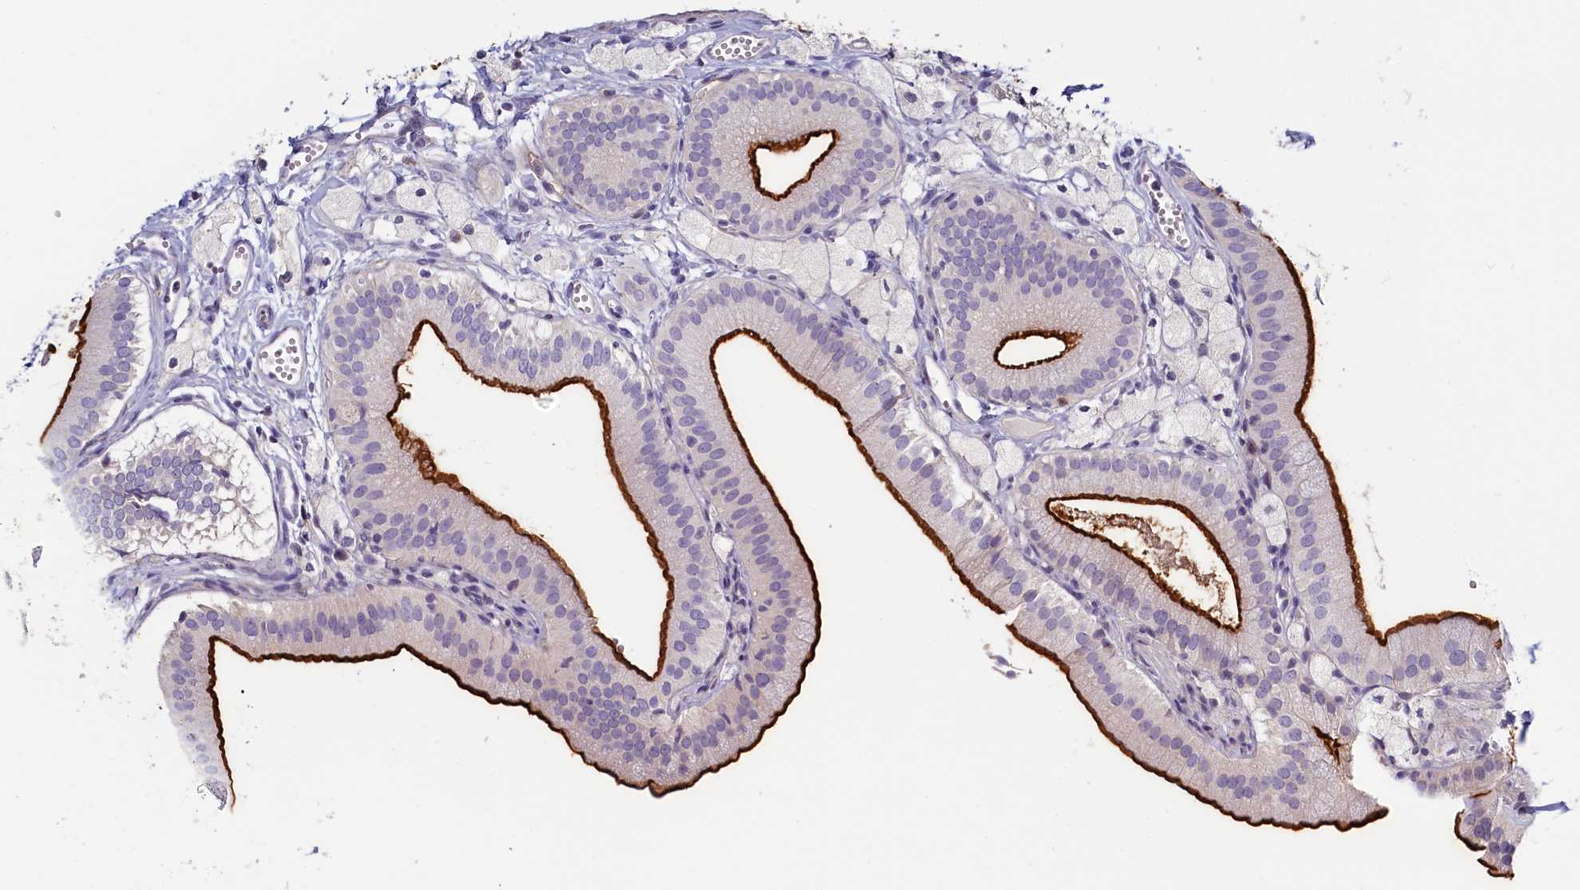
{"staining": {"intensity": "strong", "quantity": ">75%", "location": "cytoplasmic/membranous"}, "tissue": "gallbladder", "cell_type": "Glandular cells", "image_type": "normal", "snomed": [{"axis": "morphology", "description": "Normal tissue, NOS"}, {"axis": "topography", "description": "Gallbladder"}], "caption": "Immunohistochemical staining of benign human gallbladder displays >75% levels of strong cytoplasmic/membranous protein positivity in approximately >75% of glandular cells. (DAB (3,3'-diaminobenzidine) IHC, brown staining for protein, blue staining for nuclei).", "gene": "PDE6D", "patient": {"sex": "male", "age": 55}}